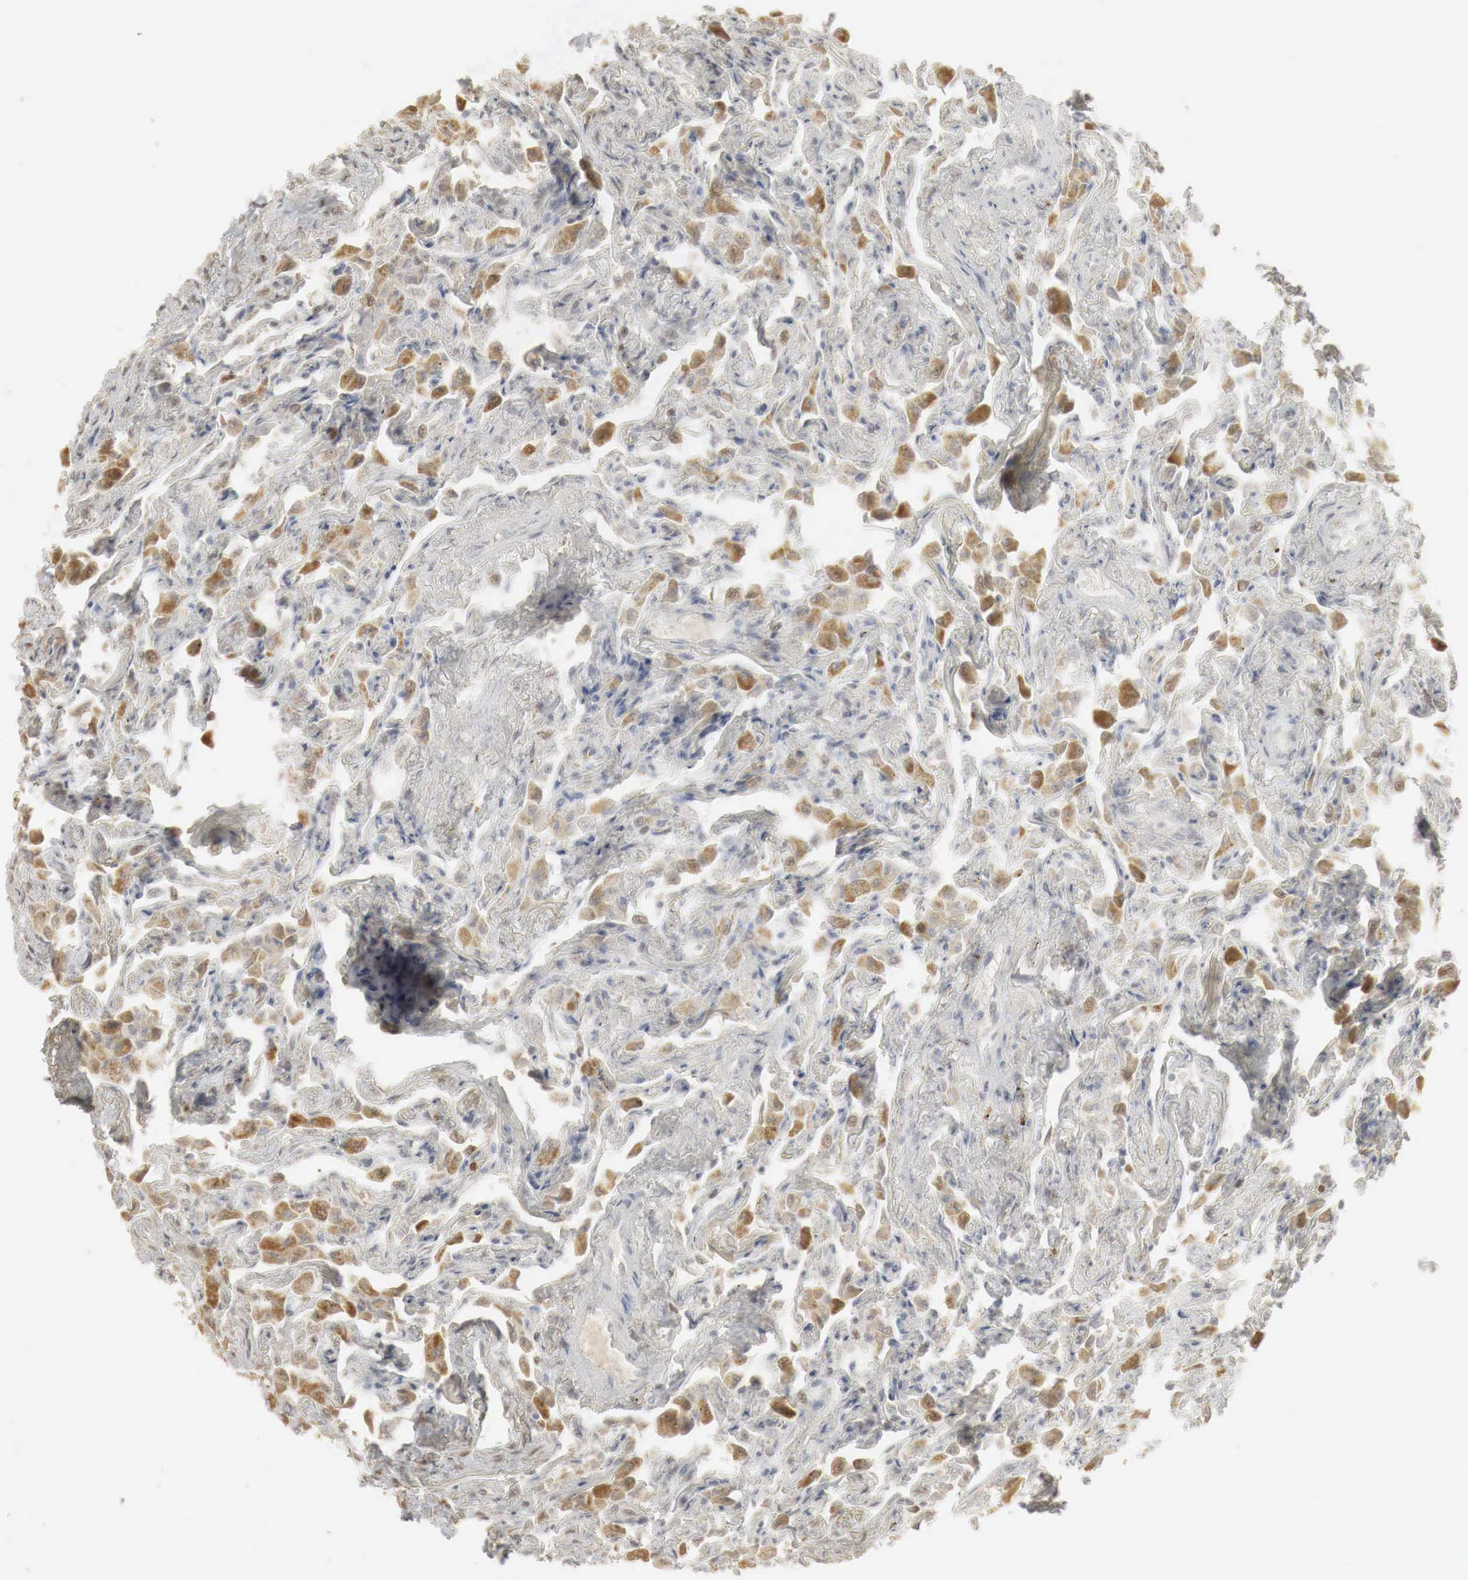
{"staining": {"intensity": "moderate", "quantity": ">75%", "location": "nuclear"}, "tissue": "lung", "cell_type": "Alveolar cells", "image_type": "normal", "snomed": [{"axis": "morphology", "description": "Normal tissue, NOS"}, {"axis": "topography", "description": "Lung"}], "caption": "IHC staining of unremarkable lung, which demonstrates medium levels of moderate nuclear positivity in approximately >75% of alveolar cells indicating moderate nuclear protein expression. The staining was performed using DAB (brown) for protein detection and nuclei were counterstained in hematoxylin (blue).", "gene": "ERBB4", "patient": {"sex": "male", "age": 73}}